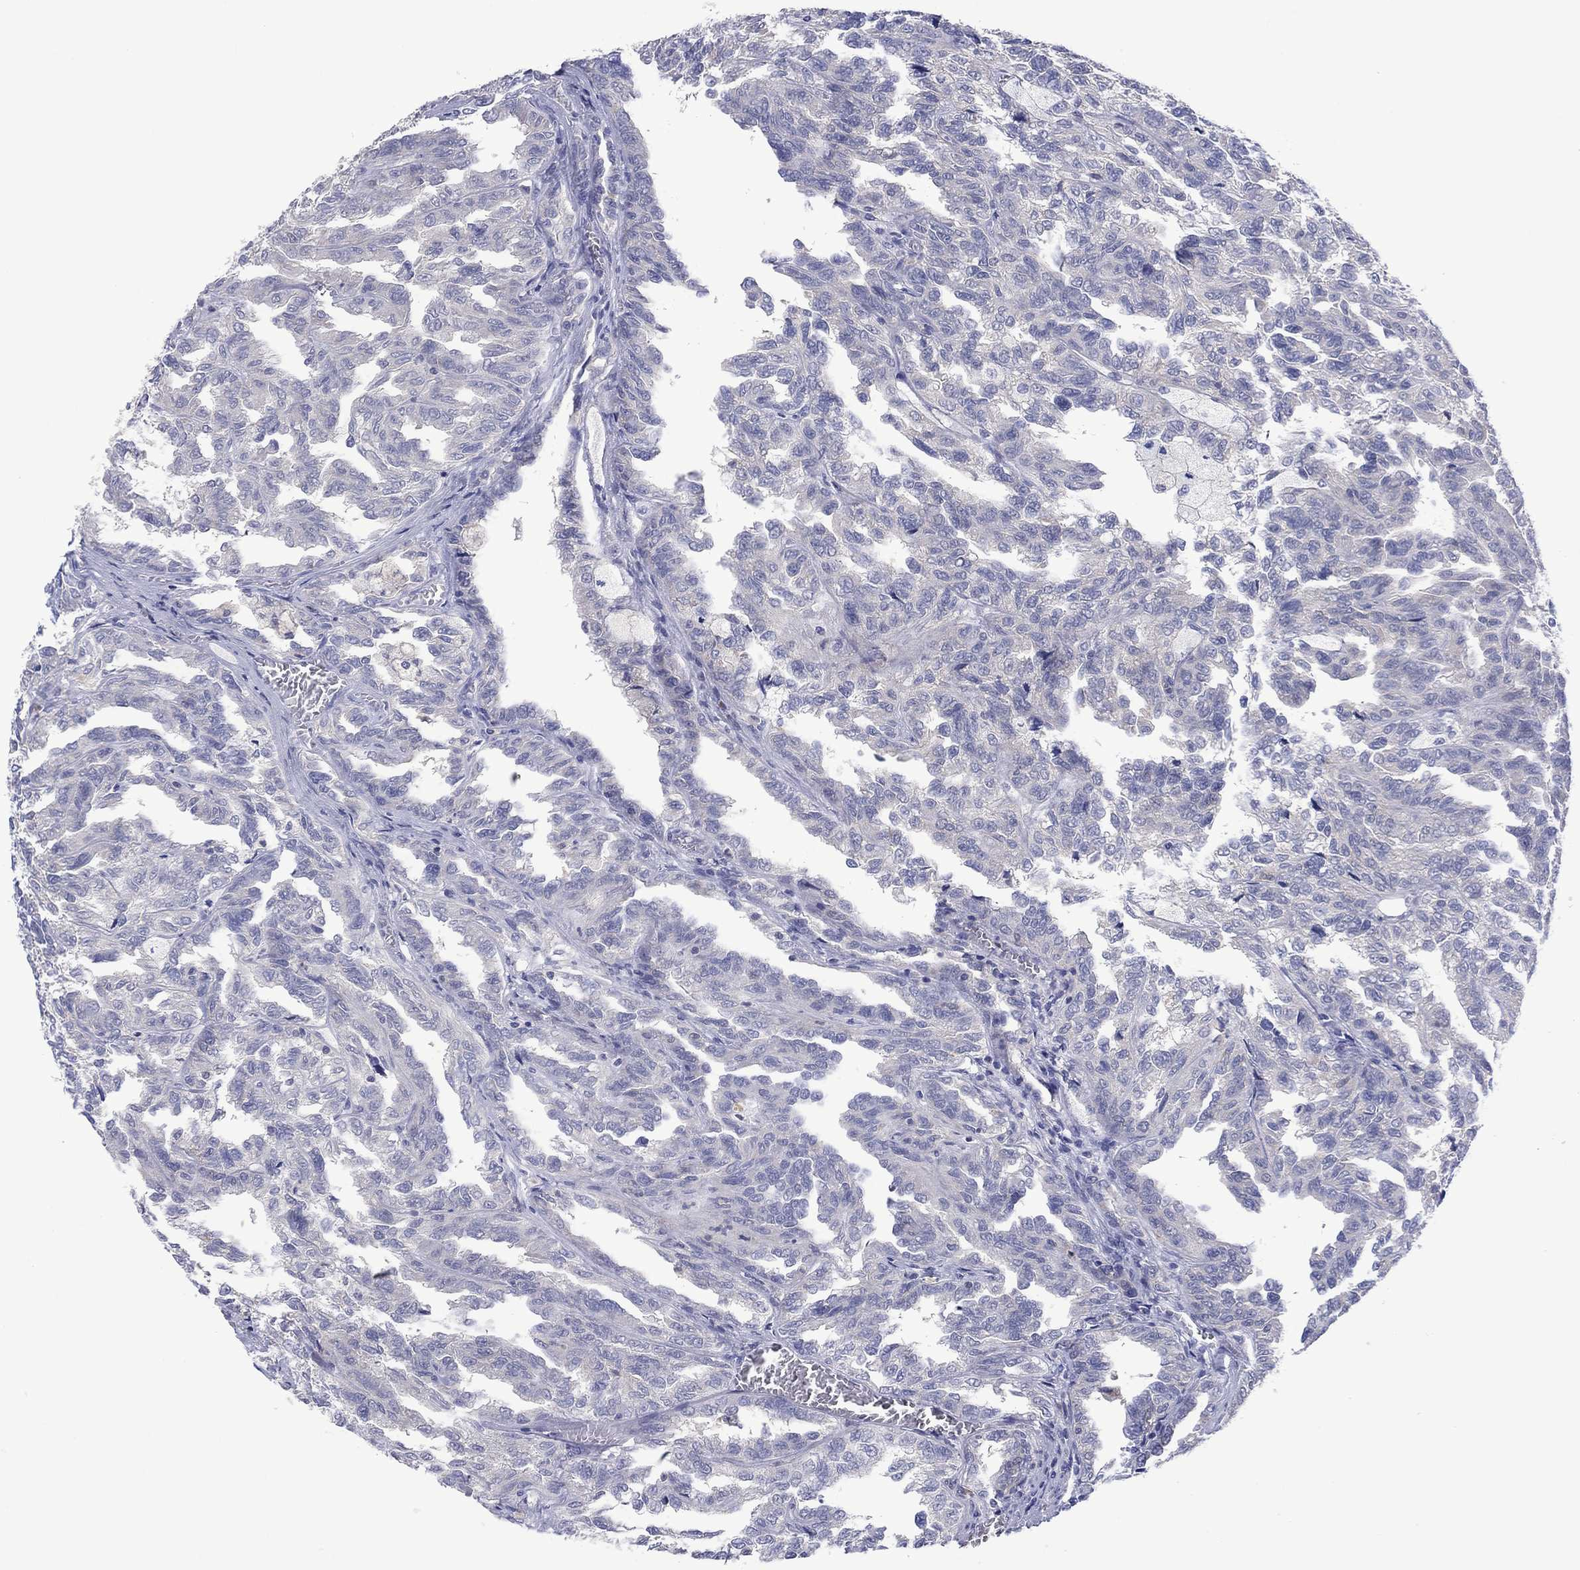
{"staining": {"intensity": "negative", "quantity": "none", "location": "none"}, "tissue": "renal cancer", "cell_type": "Tumor cells", "image_type": "cancer", "snomed": [{"axis": "morphology", "description": "Adenocarcinoma, NOS"}, {"axis": "topography", "description": "Kidney"}], "caption": "A high-resolution photomicrograph shows immunohistochemistry staining of adenocarcinoma (renal), which demonstrates no significant positivity in tumor cells.", "gene": "FER1L6", "patient": {"sex": "male", "age": 79}}